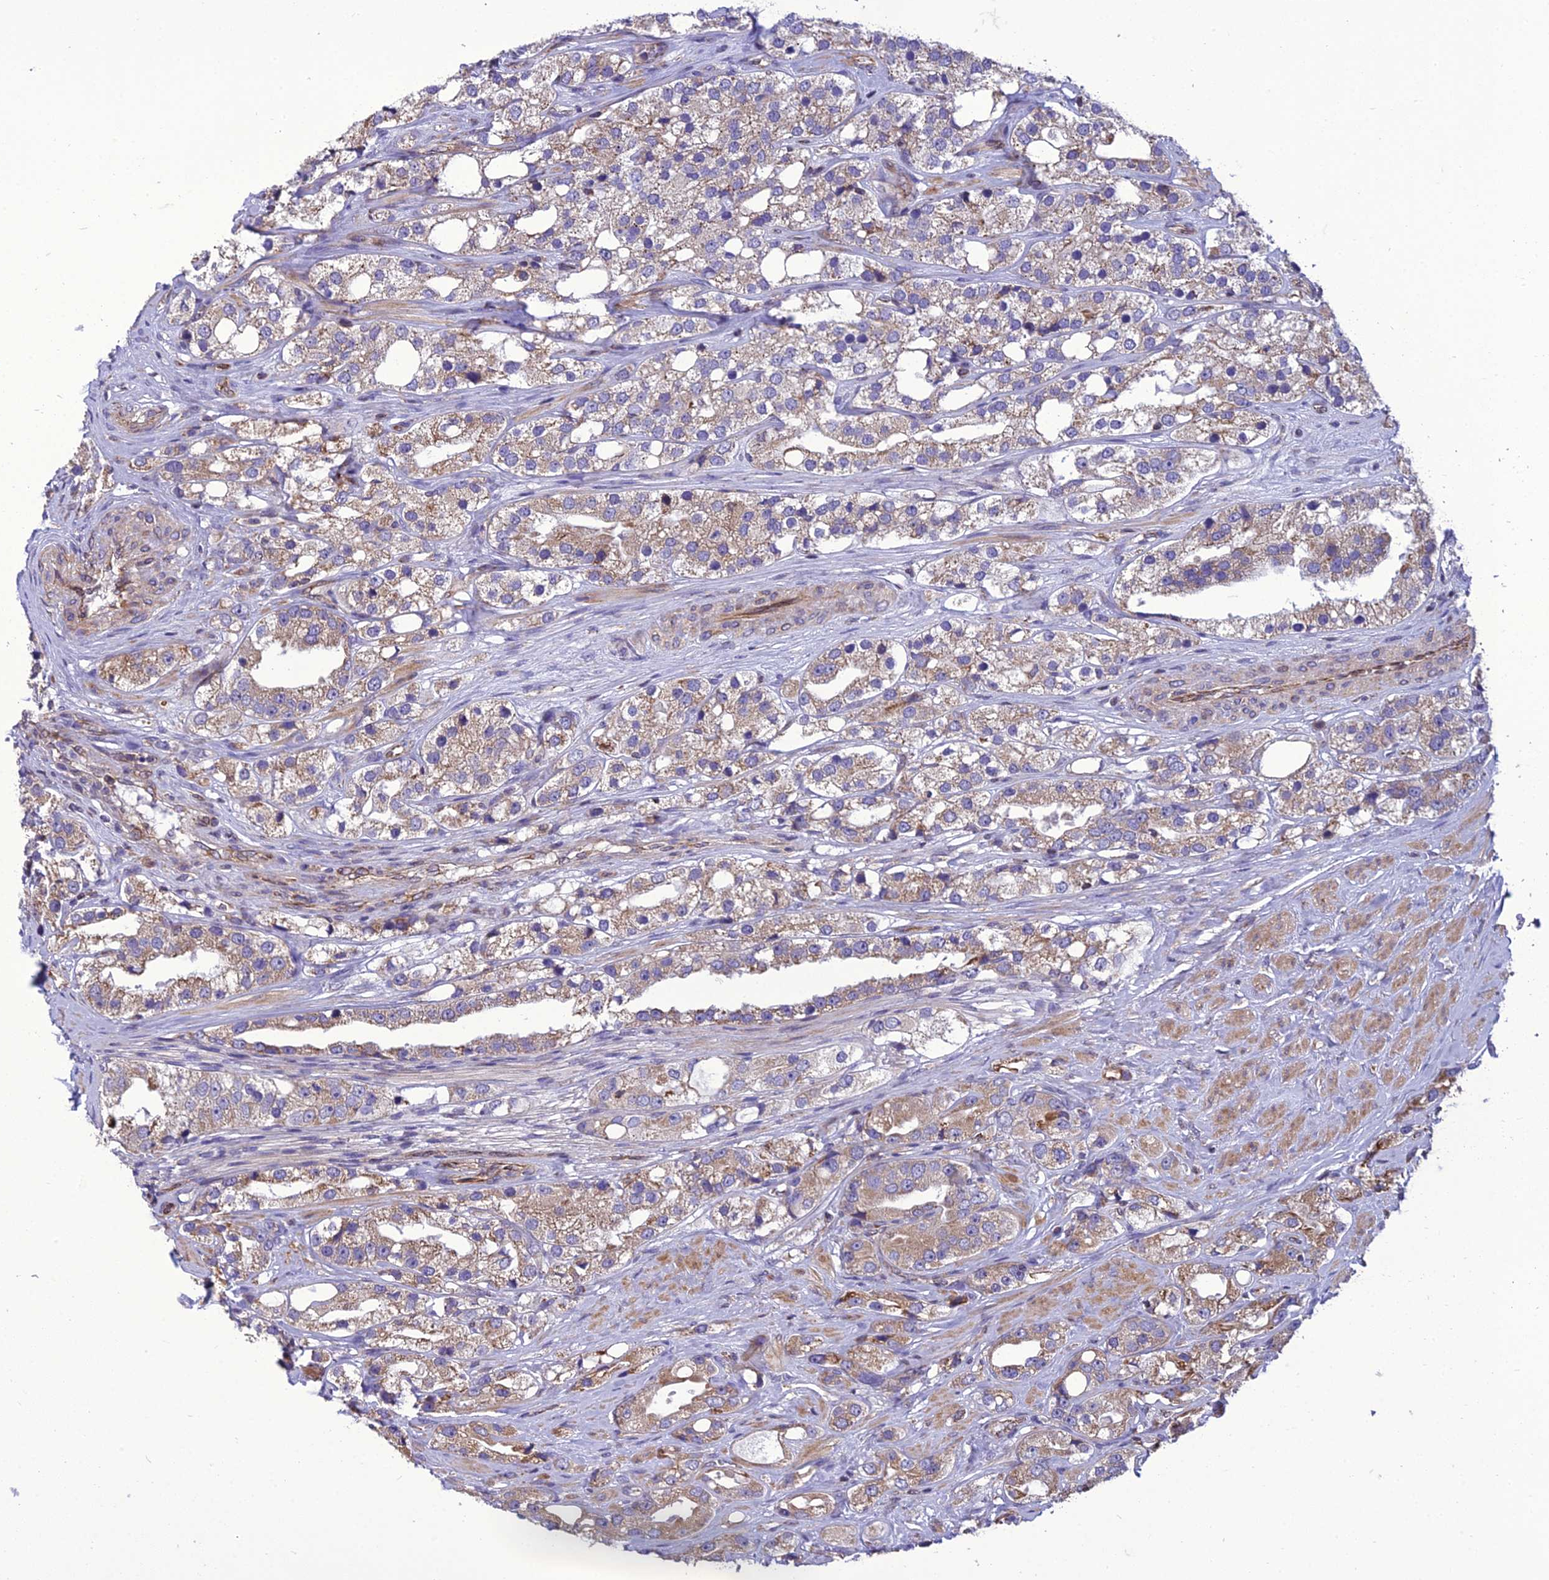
{"staining": {"intensity": "weak", "quantity": ">75%", "location": "cytoplasmic/membranous"}, "tissue": "prostate cancer", "cell_type": "Tumor cells", "image_type": "cancer", "snomed": [{"axis": "morphology", "description": "Adenocarcinoma, NOS"}, {"axis": "topography", "description": "Prostate"}], "caption": "Immunohistochemistry (IHC) of human prostate cancer displays low levels of weak cytoplasmic/membranous positivity in about >75% of tumor cells.", "gene": "GIMAP1", "patient": {"sex": "male", "age": 79}}